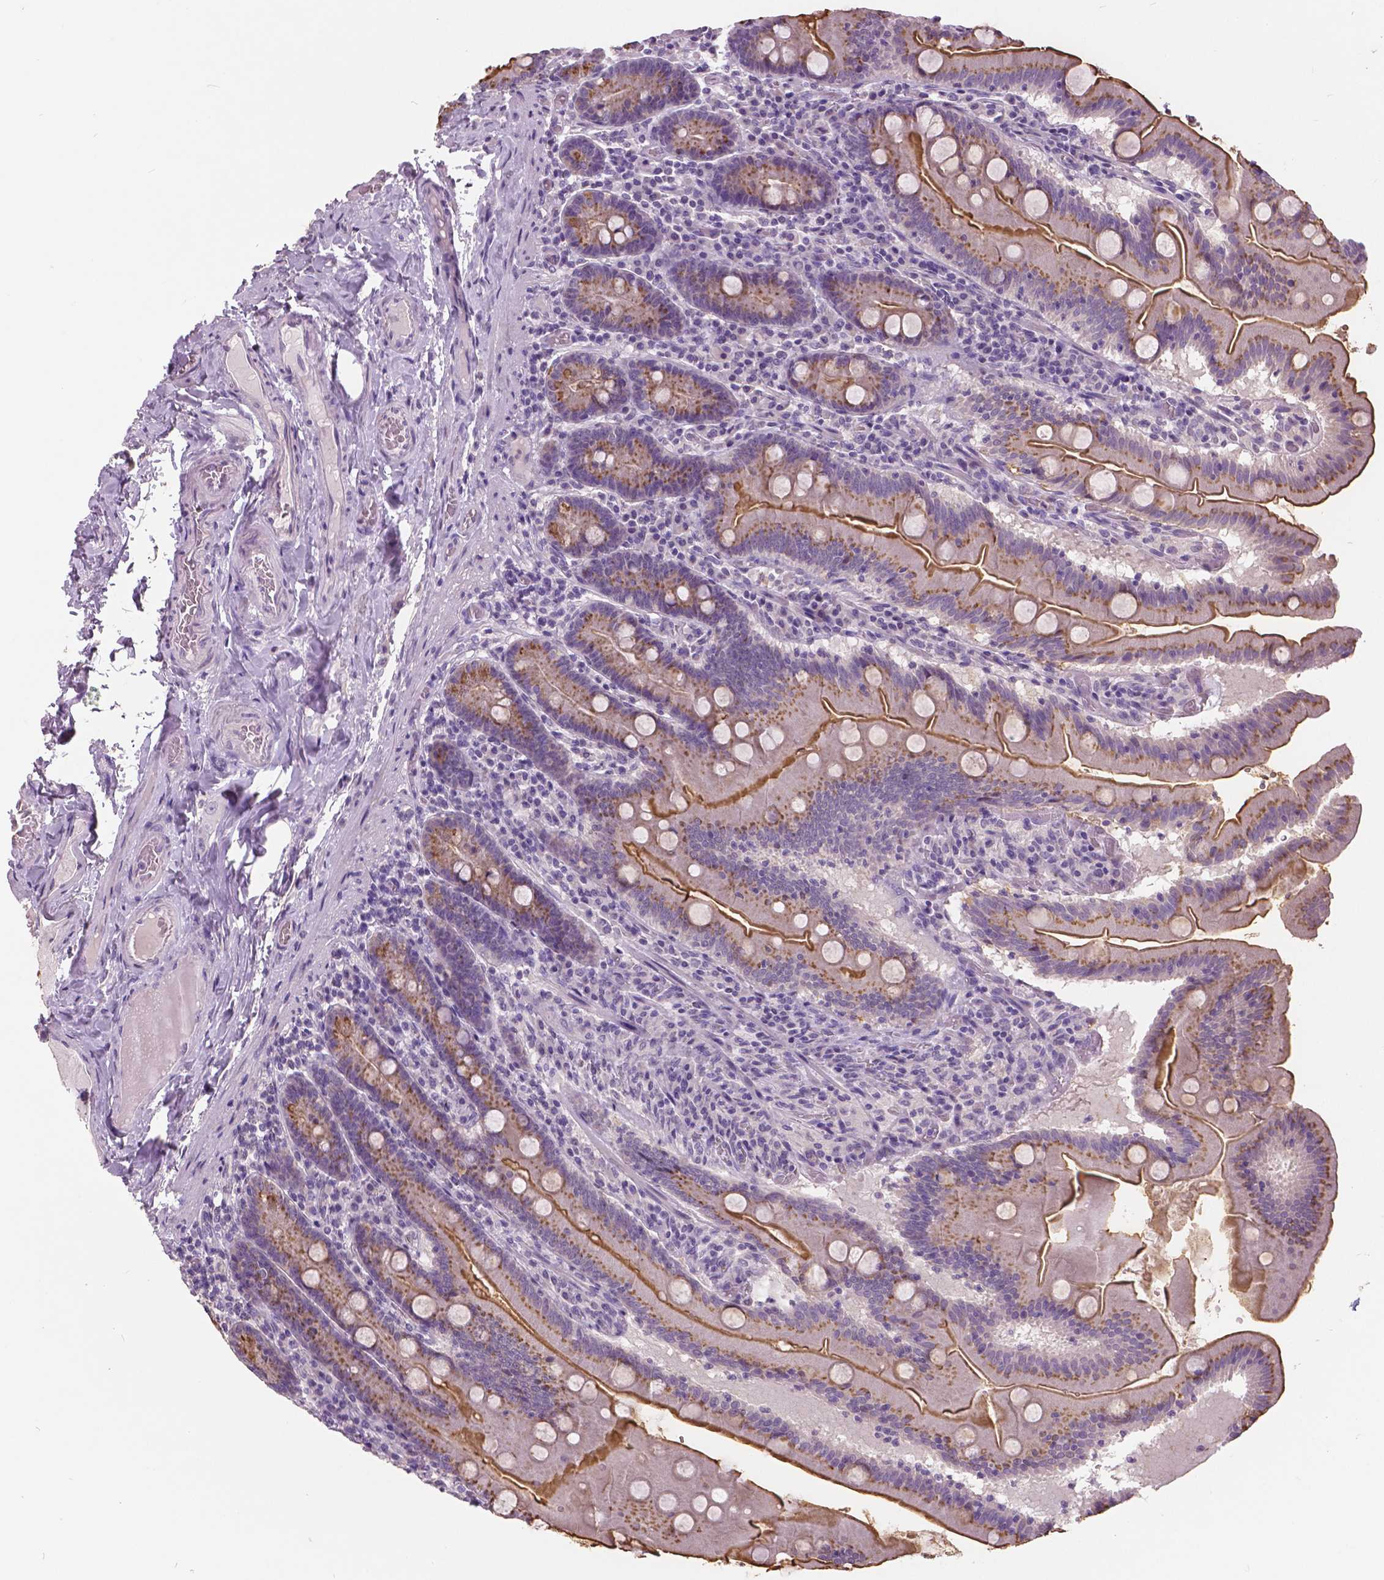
{"staining": {"intensity": "moderate", "quantity": "25%-75%", "location": "cytoplasmic/membranous"}, "tissue": "small intestine", "cell_type": "Glandular cells", "image_type": "normal", "snomed": [{"axis": "morphology", "description": "Normal tissue, NOS"}, {"axis": "topography", "description": "Small intestine"}], "caption": "Protein analysis of normal small intestine shows moderate cytoplasmic/membranous positivity in approximately 25%-75% of glandular cells. (IHC, brightfield microscopy, high magnification).", "gene": "GRIN2A", "patient": {"sex": "male", "age": 37}}